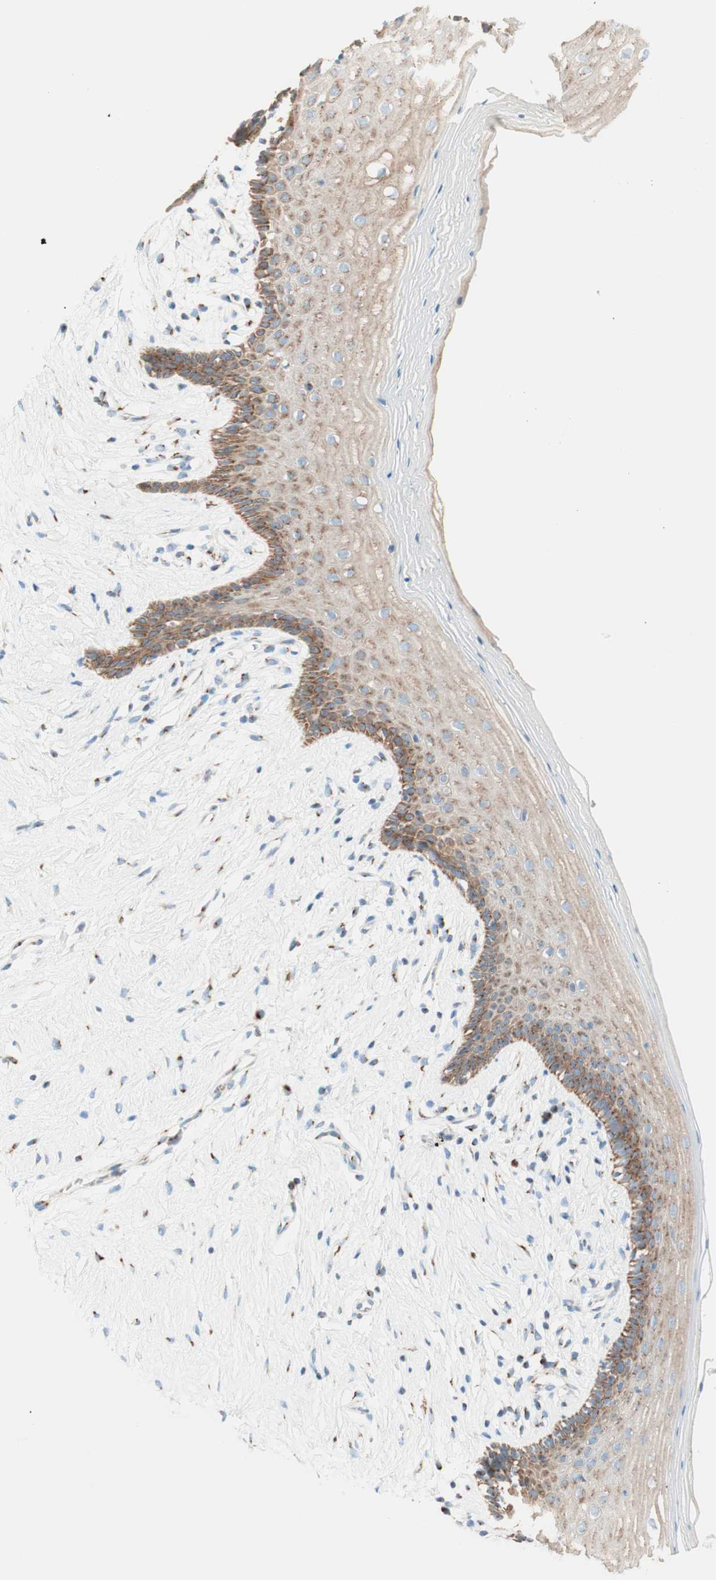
{"staining": {"intensity": "moderate", "quantity": ">75%", "location": "cytoplasmic/membranous"}, "tissue": "vagina", "cell_type": "Squamous epithelial cells", "image_type": "normal", "snomed": [{"axis": "morphology", "description": "Normal tissue, NOS"}, {"axis": "topography", "description": "Vagina"}], "caption": "This is an image of immunohistochemistry staining of normal vagina, which shows moderate expression in the cytoplasmic/membranous of squamous epithelial cells.", "gene": "GOLGB1", "patient": {"sex": "female", "age": 44}}